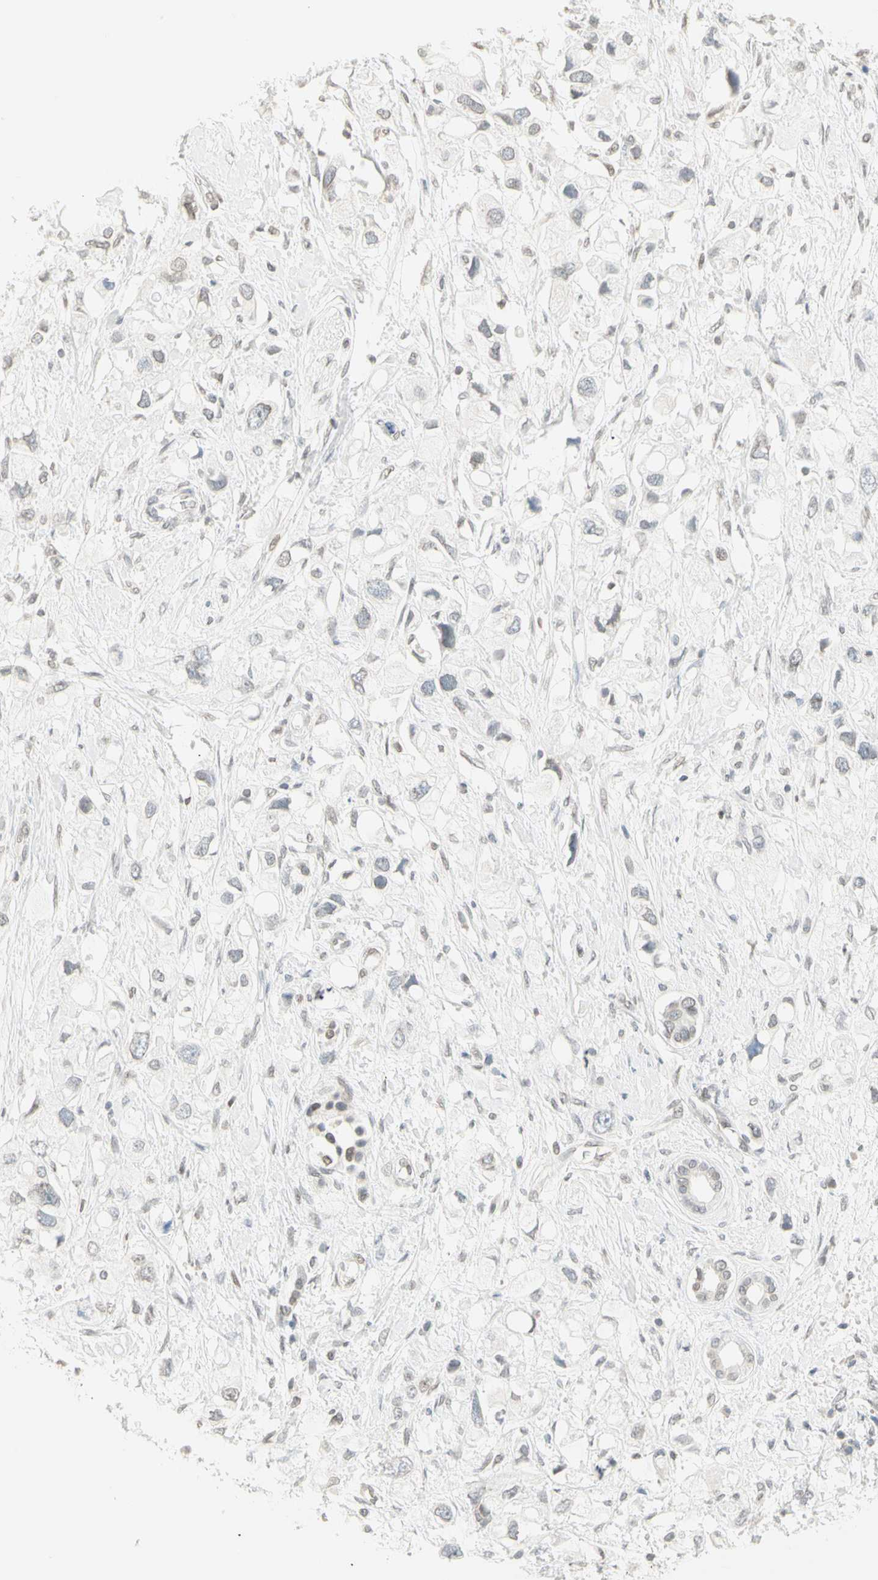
{"staining": {"intensity": "negative", "quantity": "none", "location": "none"}, "tissue": "pancreatic cancer", "cell_type": "Tumor cells", "image_type": "cancer", "snomed": [{"axis": "morphology", "description": "Adenocarcinoma, NOS"}, {"axis": "topography", "description": "Pancreas"}], "caption": "Immunohistochemical staining of human adenocarcinoma (pancreatic) exhibits no significant staining in tumor cells.", "gene": "BCAN", "patient": {"sex": "female", "age": 56}}